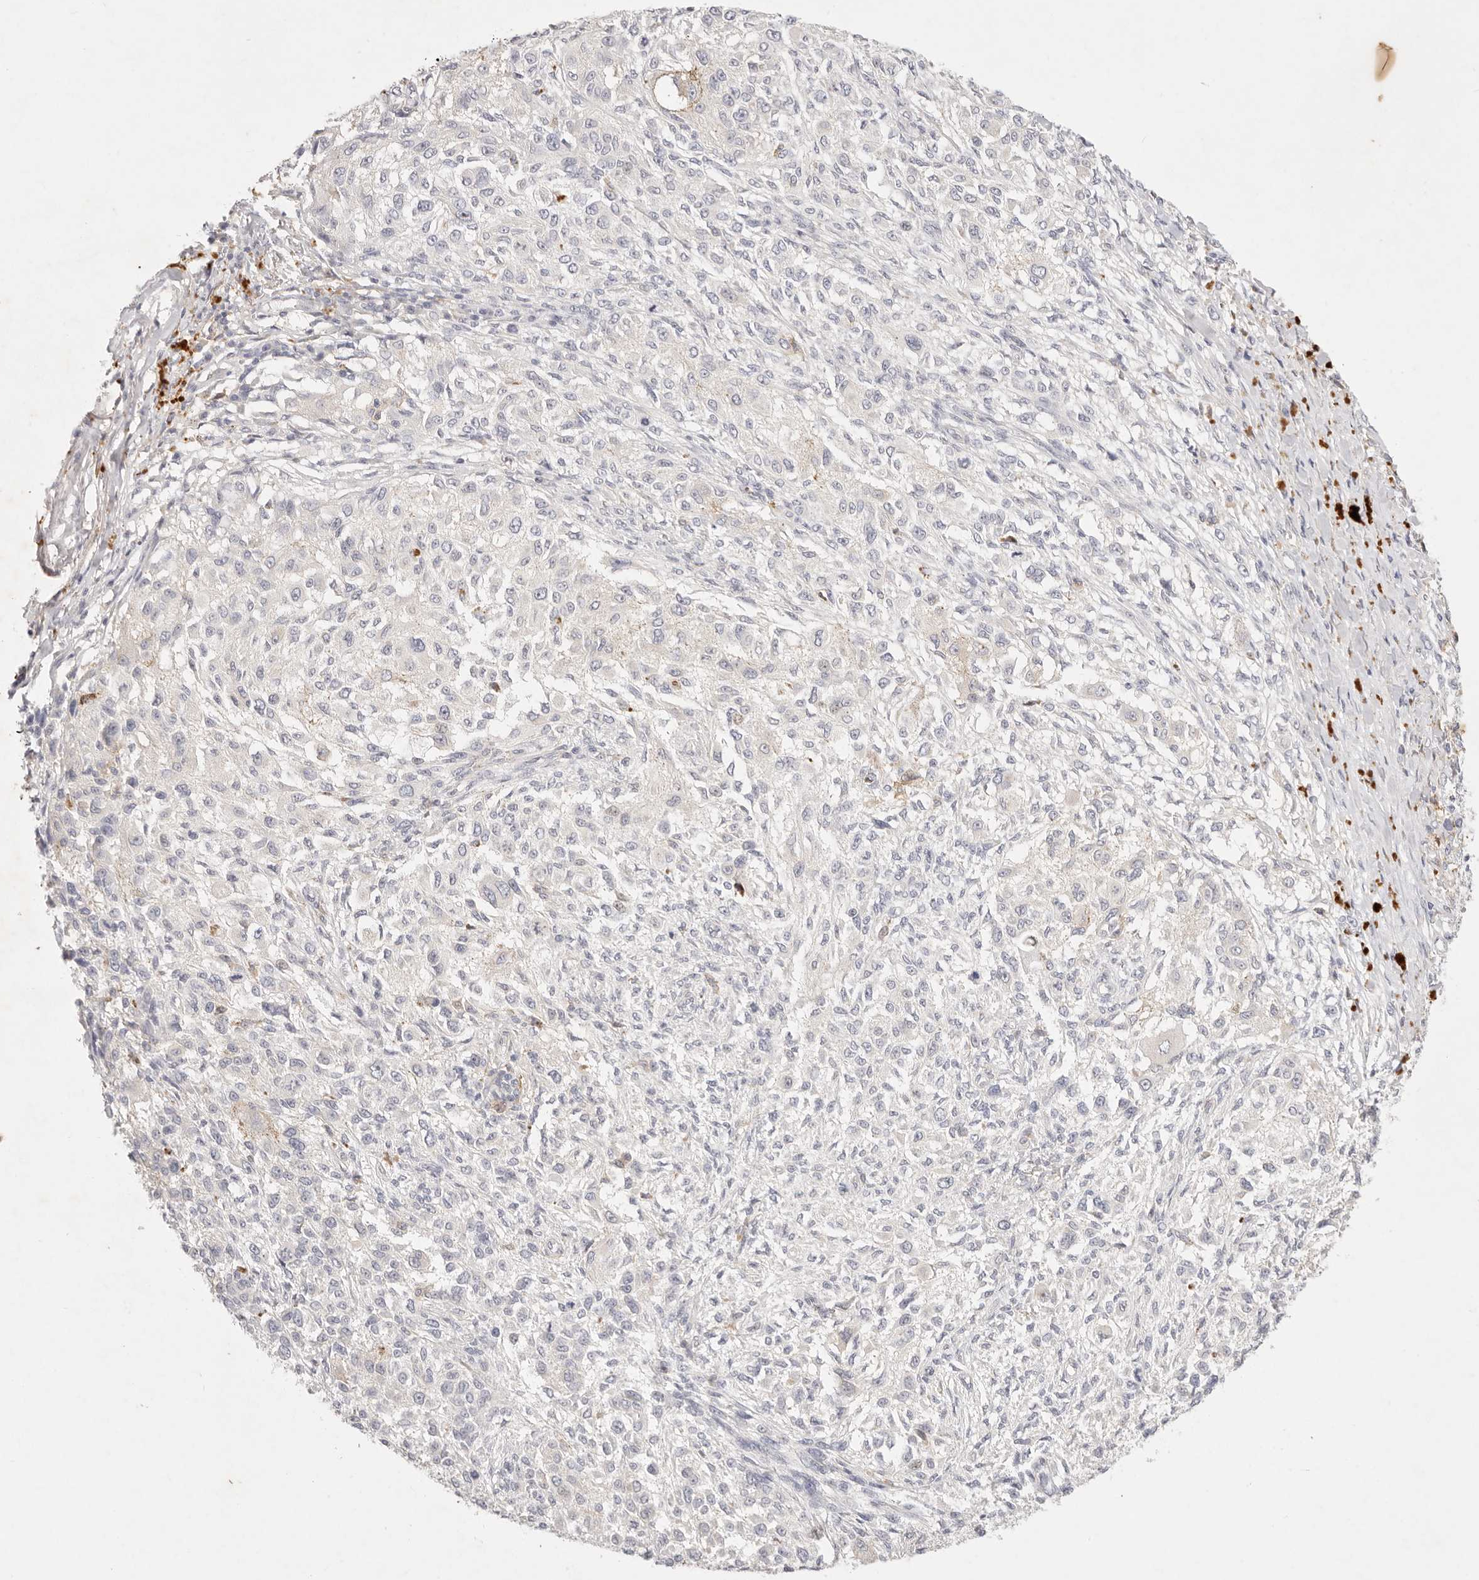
{"staining": {"intensity": "negative", "quantity": "none", "location": "none"}, "tissue": "melanoma", "cell_type": "Tumor cells", "image_type": "cancer", "snomed": [{"axis": "morphology", "description": "Necrosis, NOS"}, {"axis": "morphology", "description": "Malignant melanoma, NOS"}, {"axis": "topography", "description": "Skin"}], "caption": "Immunohistochemistry of melanoma demonstrates no positivity in tumor cells.", "gene": "GPR84", "patient": {"sex": "female", "age": 87}}